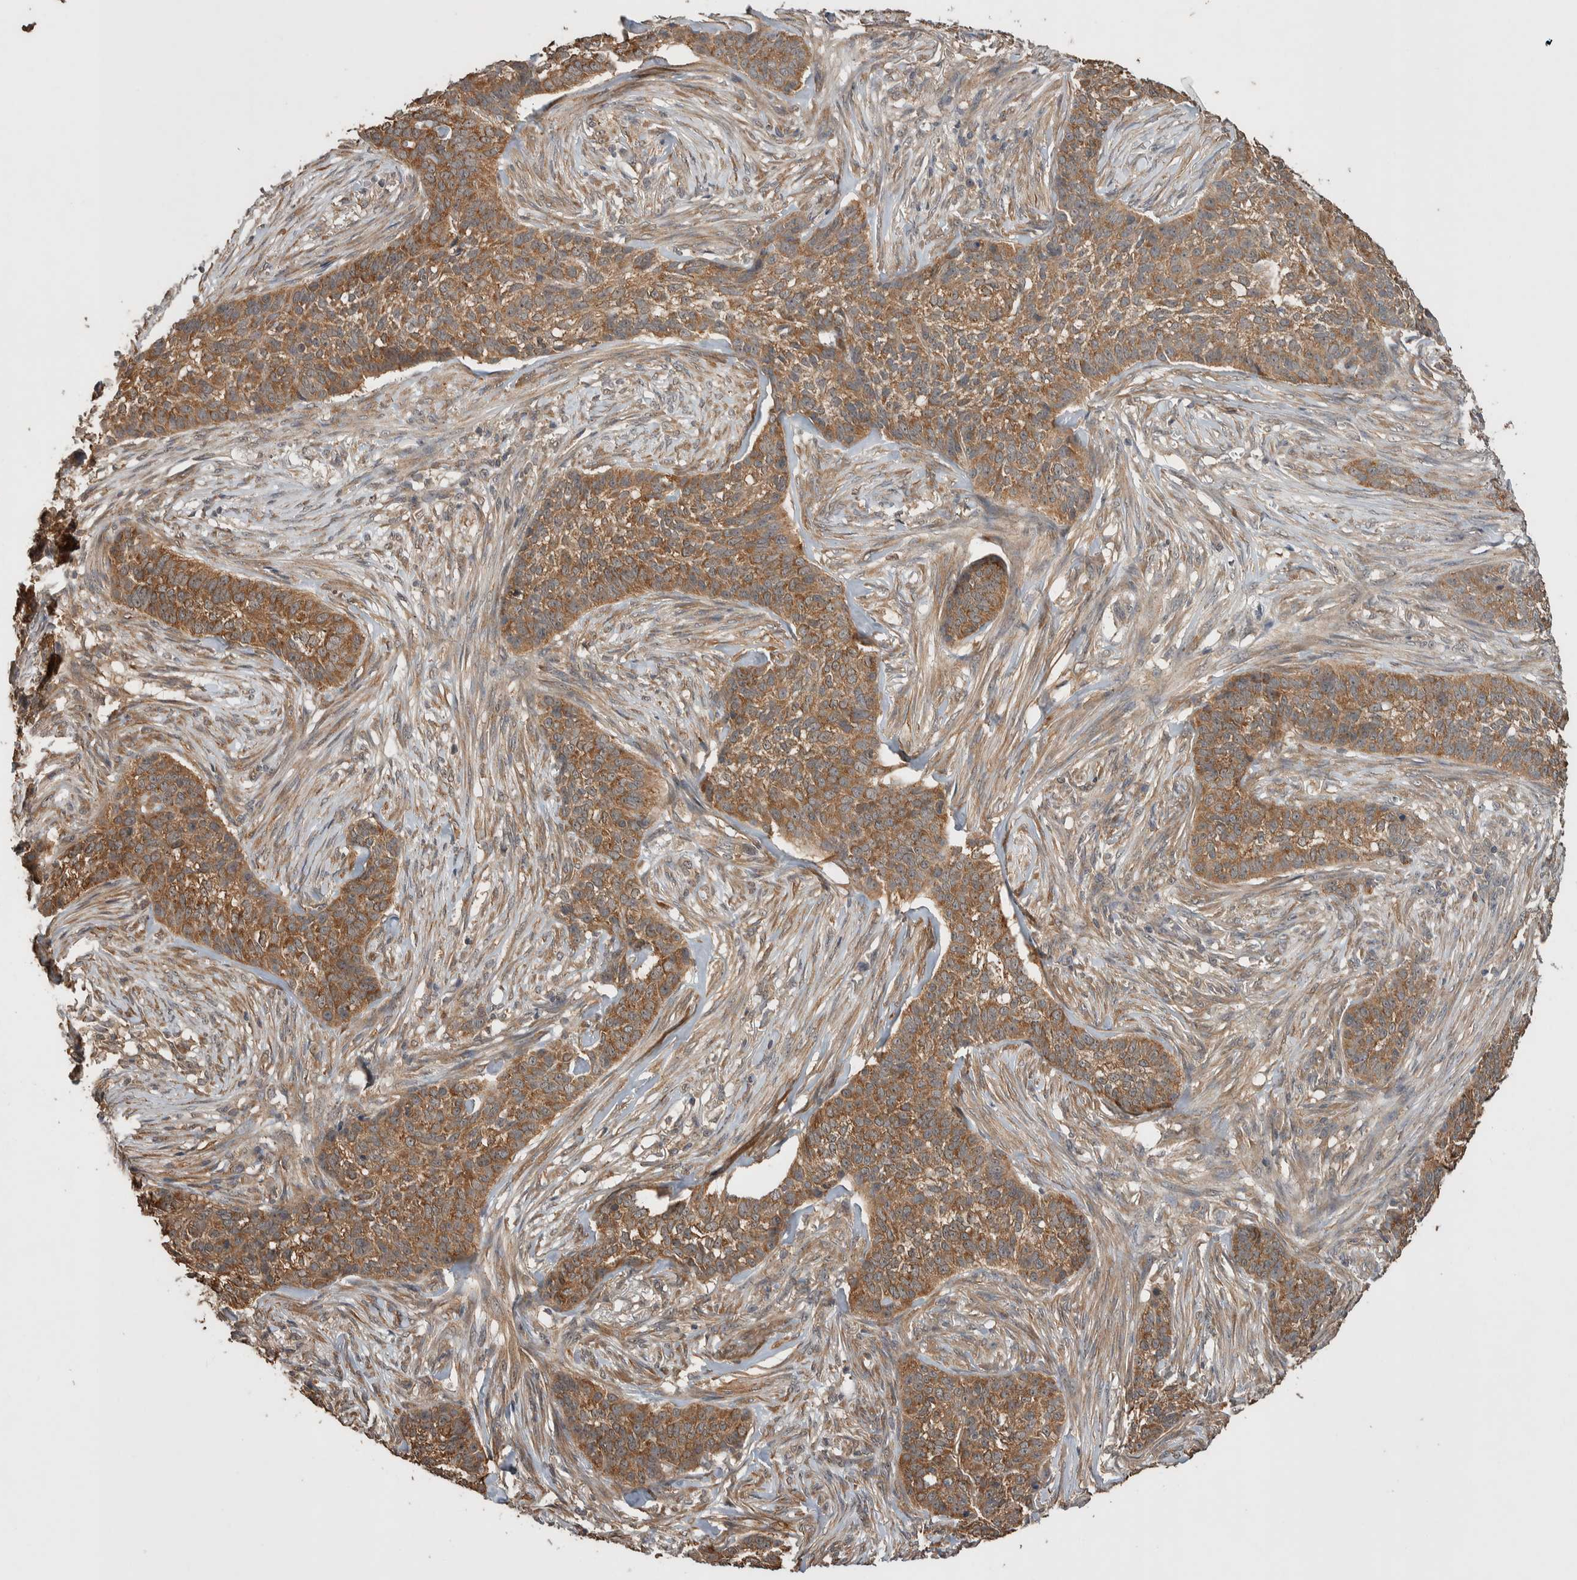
{"staining": {"intensity": "moderate", "quantity": ">75%", "location": "cytoplasmic/membranous"}, "tissue": "skin cancer", "cell_type": "Tumor cells", "image_type": "cancer", "snomed": [{"axis": "morphology", "description": "Basal cell carcinoma"}, {"axis": "topography", "description": "Skin"}], "caption": "Skin cancer (basal cell carcinoma) stained with IHC displays moderate cytoplasmic/membranous staining in about >75% of tumor cells.", "gene": "DVL2", "patient": {"sex": "male", "age": 85}}